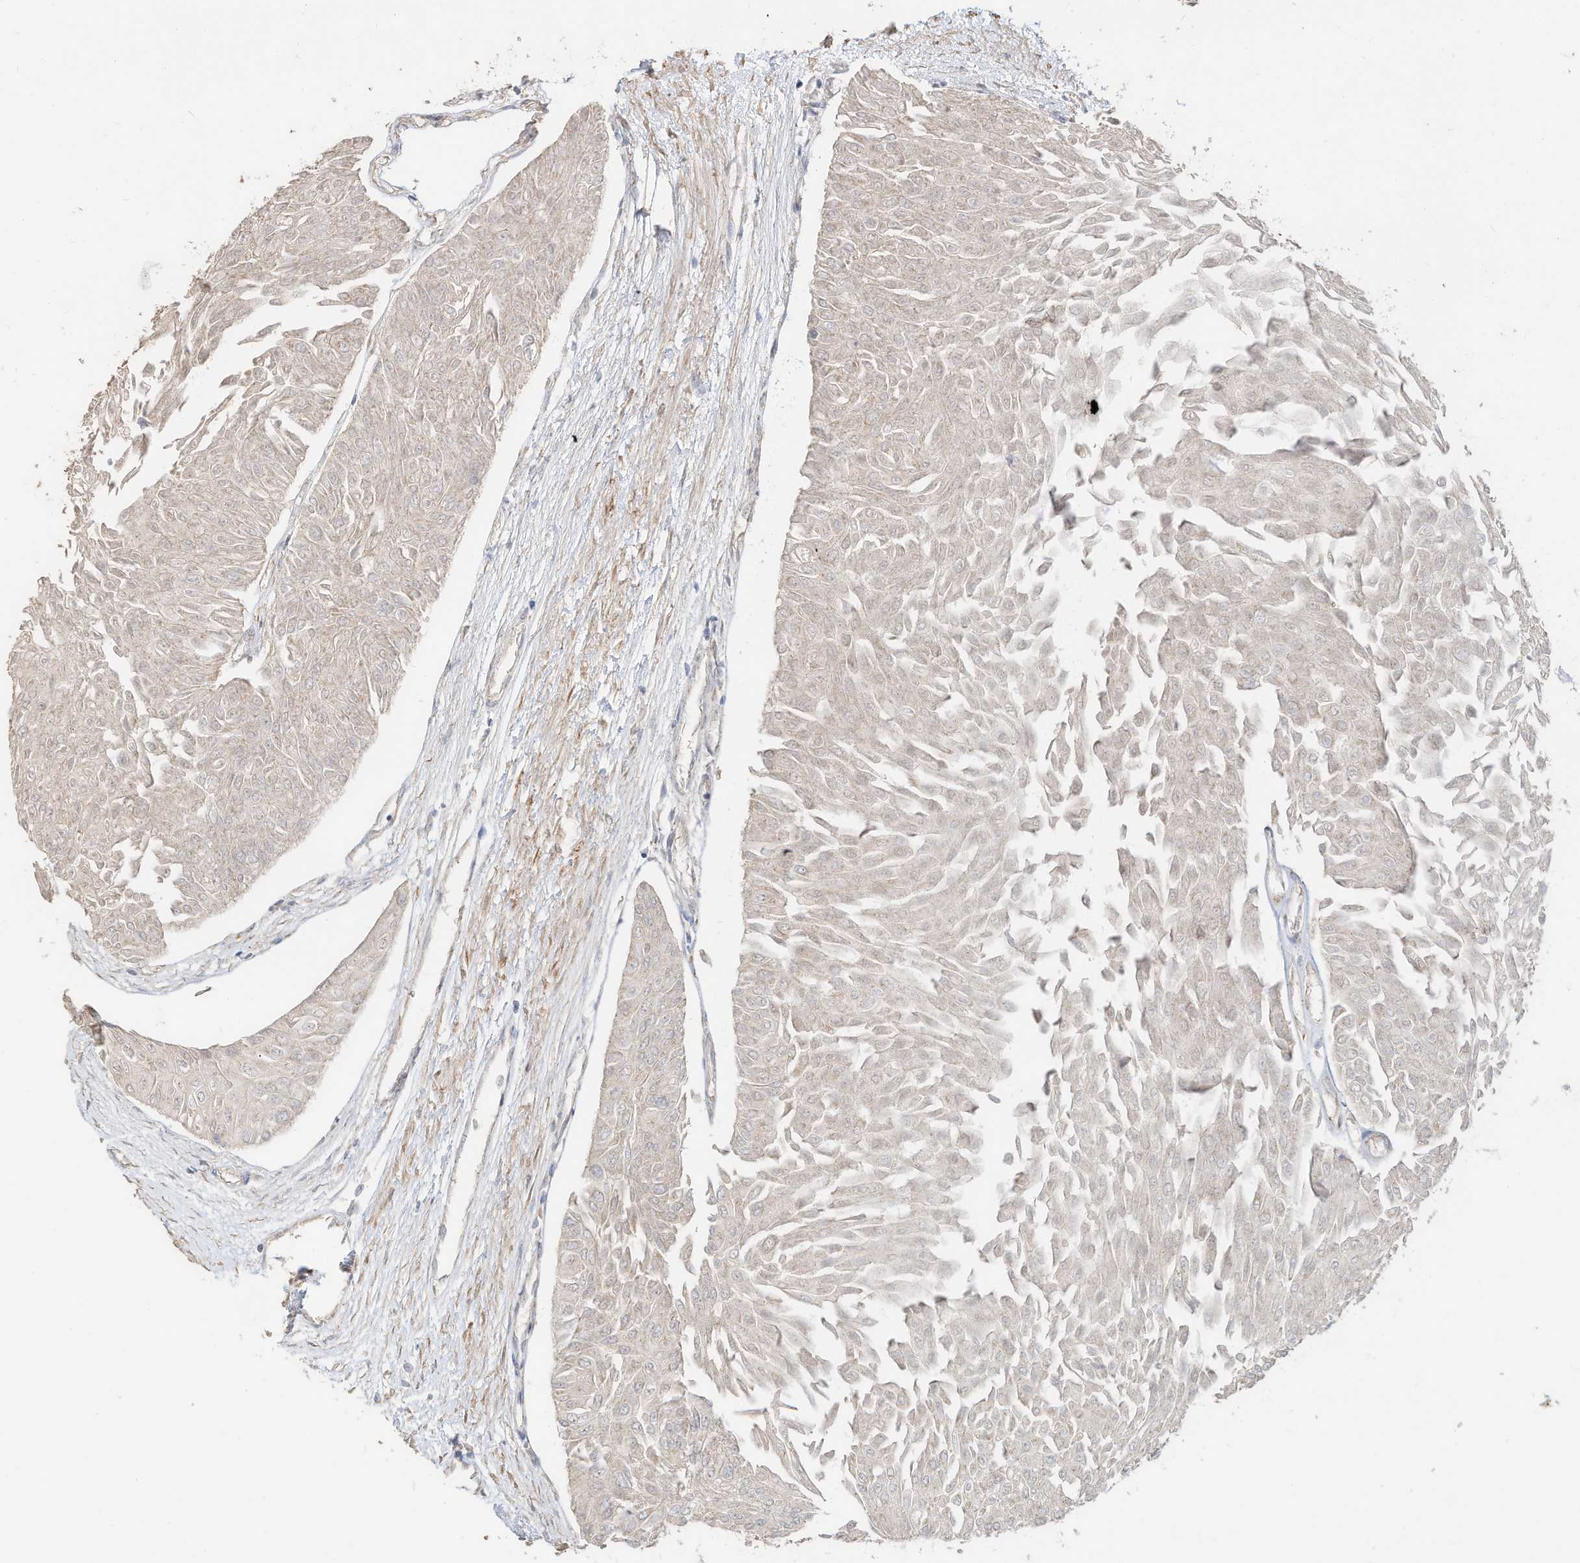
{"staining": {"intensity": "negative", "quantity": "none", "location": "none"}, "tissue": "urothelial cancer", "cell_type": "Tumor cells", "image_type": "cancer", "snomed": [{"axis": "morphology", "description": "Urothelial carcinoma, Low grade"}, {"axis": "topography", "description": "Urinary bladder"}], "caption": "Histopathology image shows no protein staining in tumor cells of low-grade urothelial carcinoma tissue. The staining was performed using DAB to visualize the protein expression in brown, while the nuclei were stained in blue with hematoxylin (Magnification: 20x).", "gene": "CAGE1", "patient": {"sex": "male", "age": 67}}